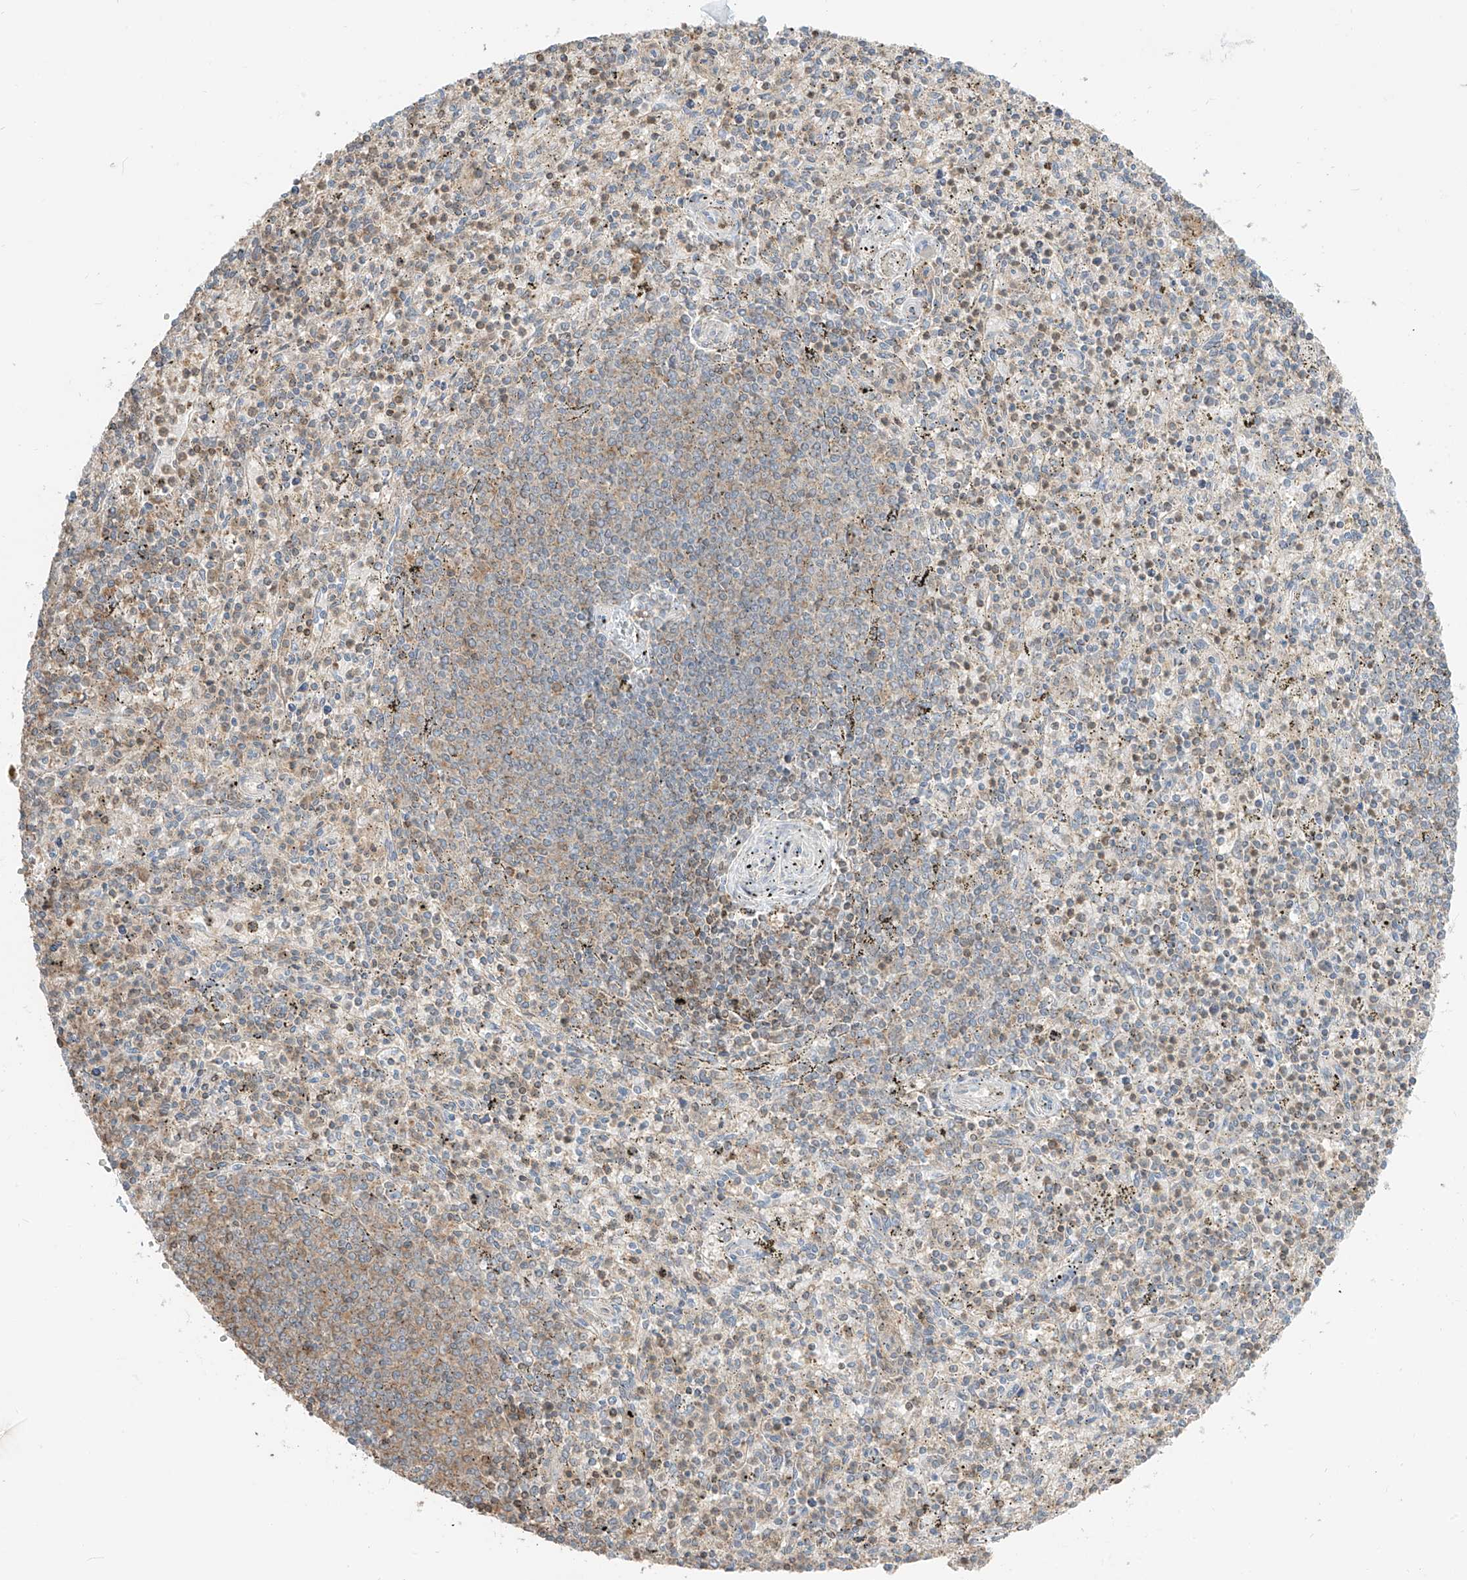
{"staining": {"intensity": "weak", "quantity": "25%-75%", "location": "cytoplasmic/membranous"}, "tissue": "spleen", "cell_type": "Cells in red pulp", "image_type": "normal", "snomed": [{"axis": "morphology", "description": "Normal tissue, NOS"}, {"axis": "topography", "description": "Spleen"}], "caption": "Immunohistochemistry of unremarkable spleen reveals low levels of weak cytoplasmic/membranous positivity in about 25%-75% of cells in red pulp. (brown staining indicates protein expression, while blue staining denotes nuclei).", "gene": "ETHE1", "patient": {"sex": "male", "age": 72}}